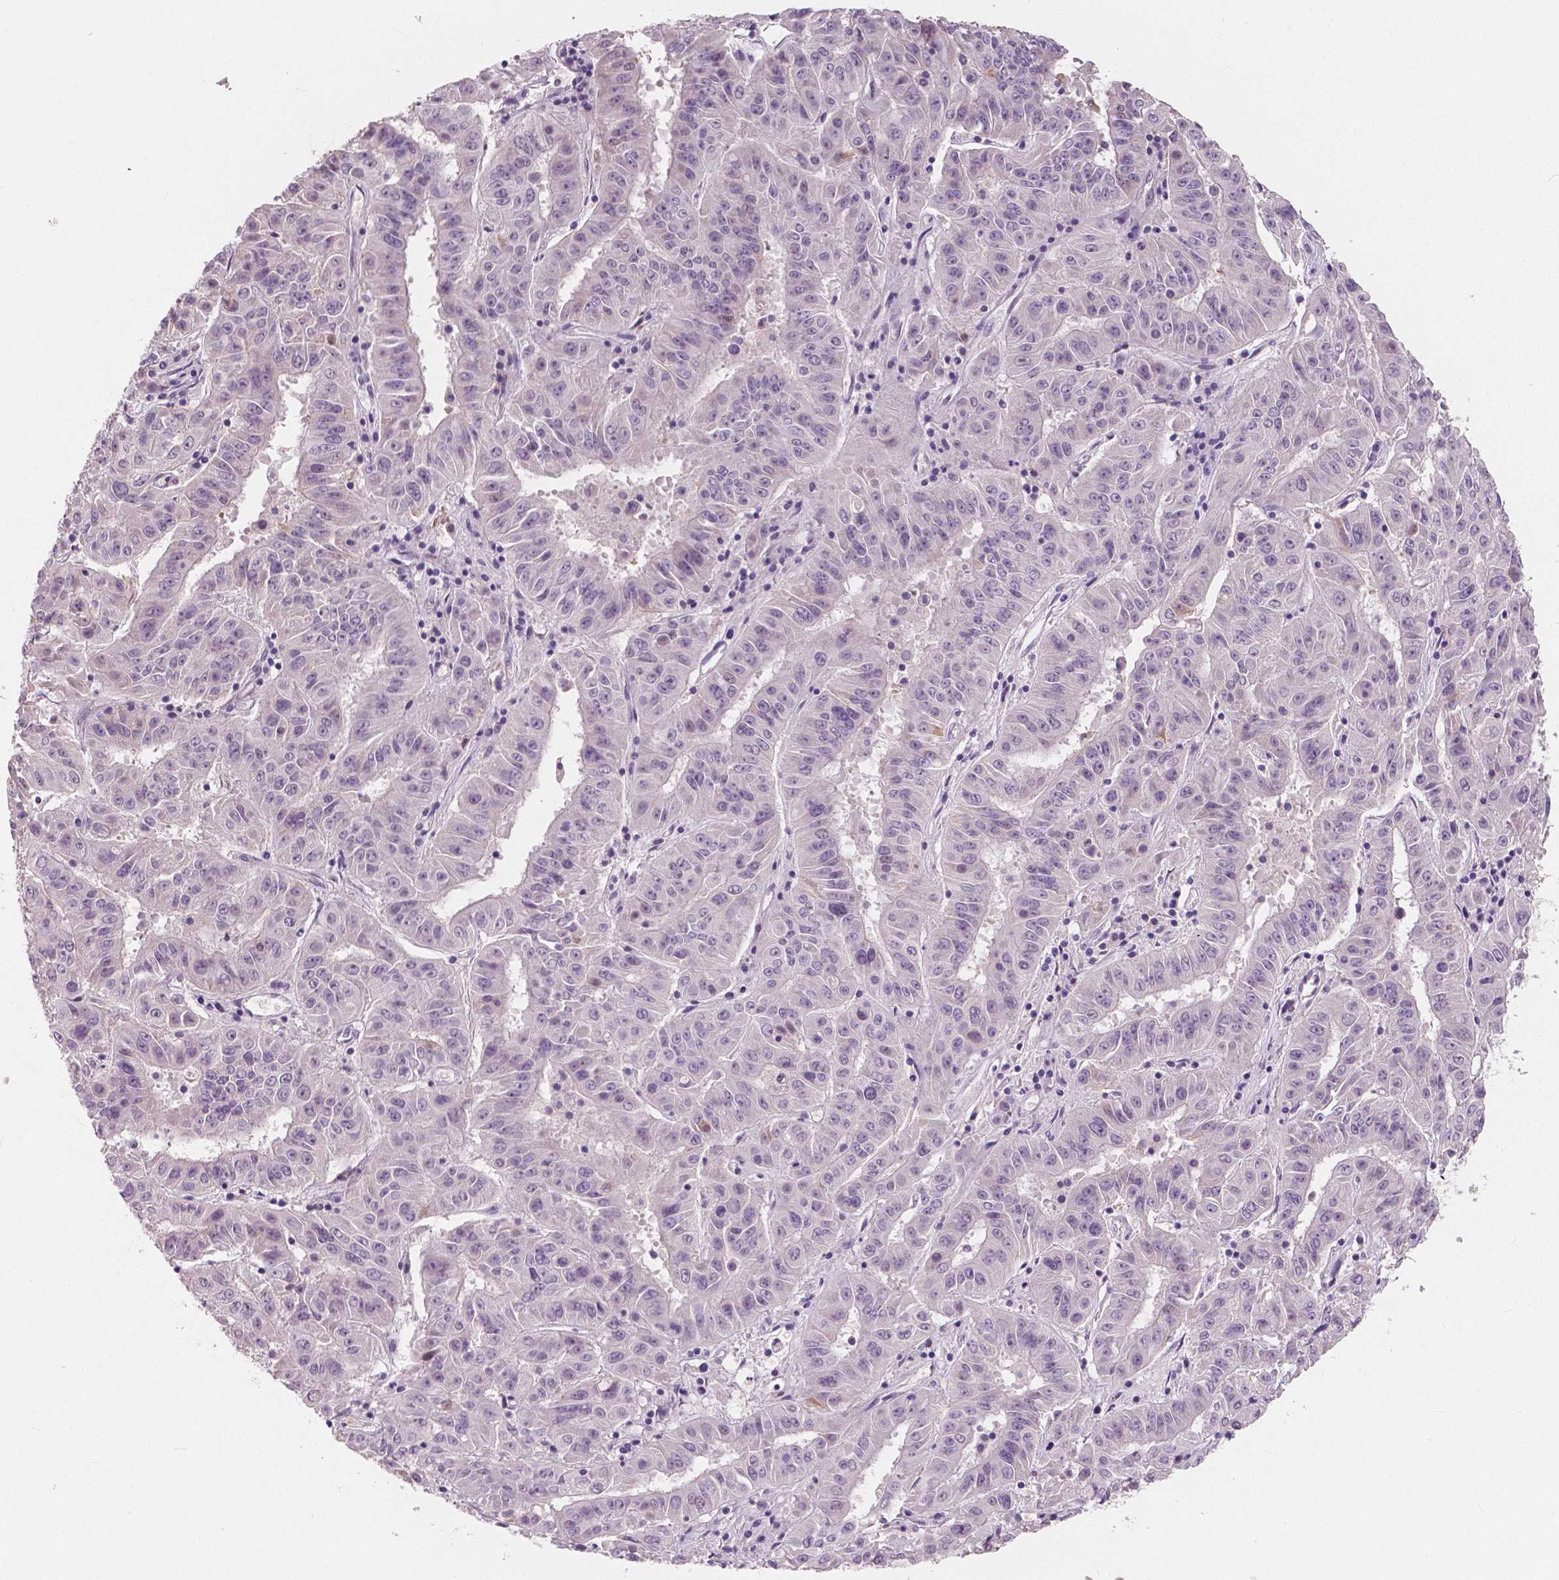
{"staining": {"intensity": "negative", "quantity": "none", "location": "none"}, "tissue": "pancreatic cancer", "cell_type": "Tumor cells", "image_type": "cancer", "snomed": [{"axis": "morphology", "description": "Adenocarcinoma, NOS"}, {"axis": "topography", "description": "Pancreas"}], "caption": "There is no significant positivity in tumor cells of pancreatic cancer.", "gene": "RNASE7", "patient": {"sex": "male", "age": 63}}